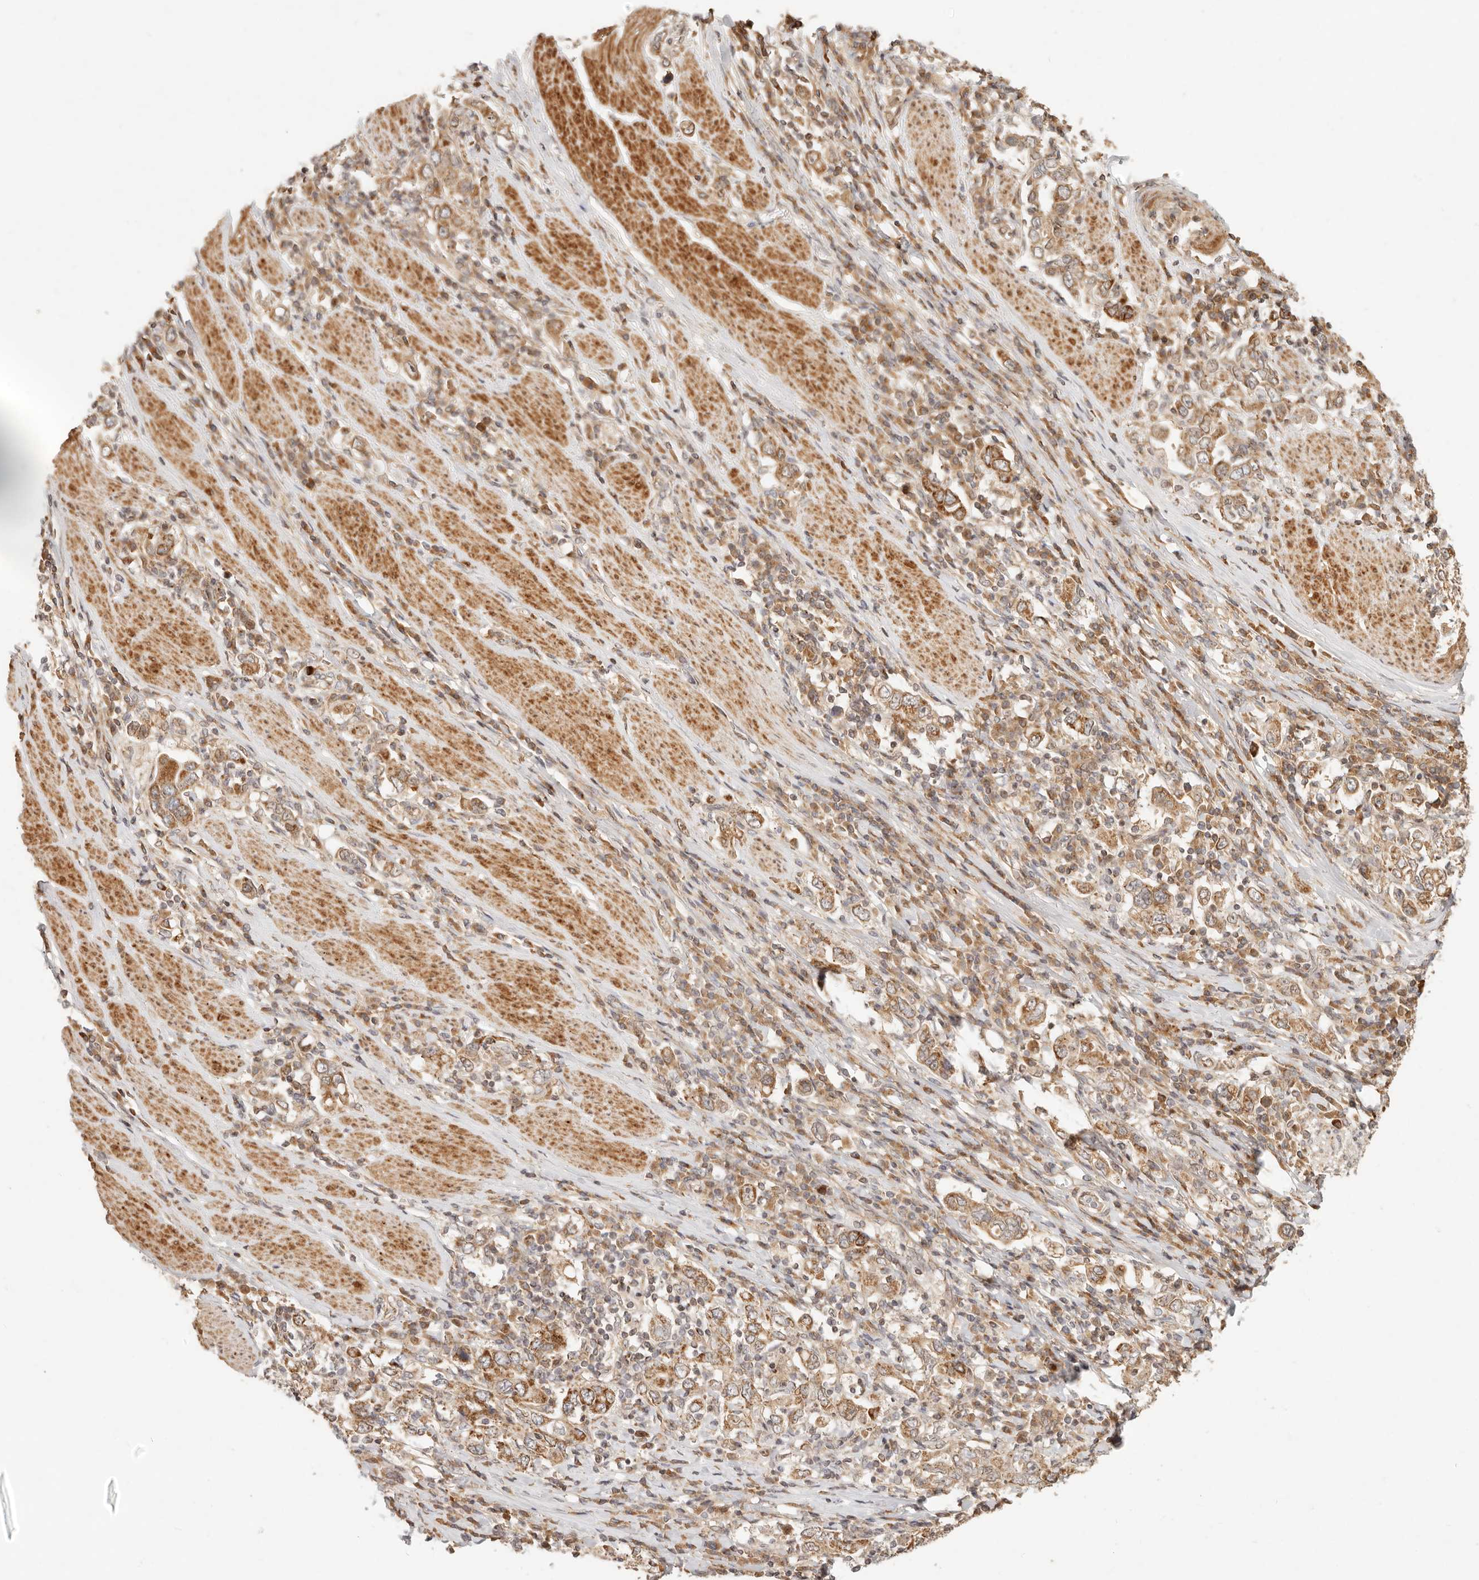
{"staining": {"intensity": "moderate", "quantity": ">75%", "location": "cytoplasmic/membranous"}, "tissue": "stomach cancer", "cell_type": "Tumor cells", "image_type": "cancer", "snomed": [{"axis": "morphology", "description": "Adenocarcinoma, NOS"}, {"axis": "topography", "description": "Stomach, upper"}], "caption": "High-magnification brightfield microscopy of stomach cancer (adenocarcinoma) stained with DAB (3,3'-diaminobenzidine) (brown) and counterstained with hematoxylin (blue). tumor cells exhibit moderate cytoplasmic/membranous expression is identified in about>75% of cells.", "gene": "TIMM17A", "patient": {"sex": "male", "age": 62}}